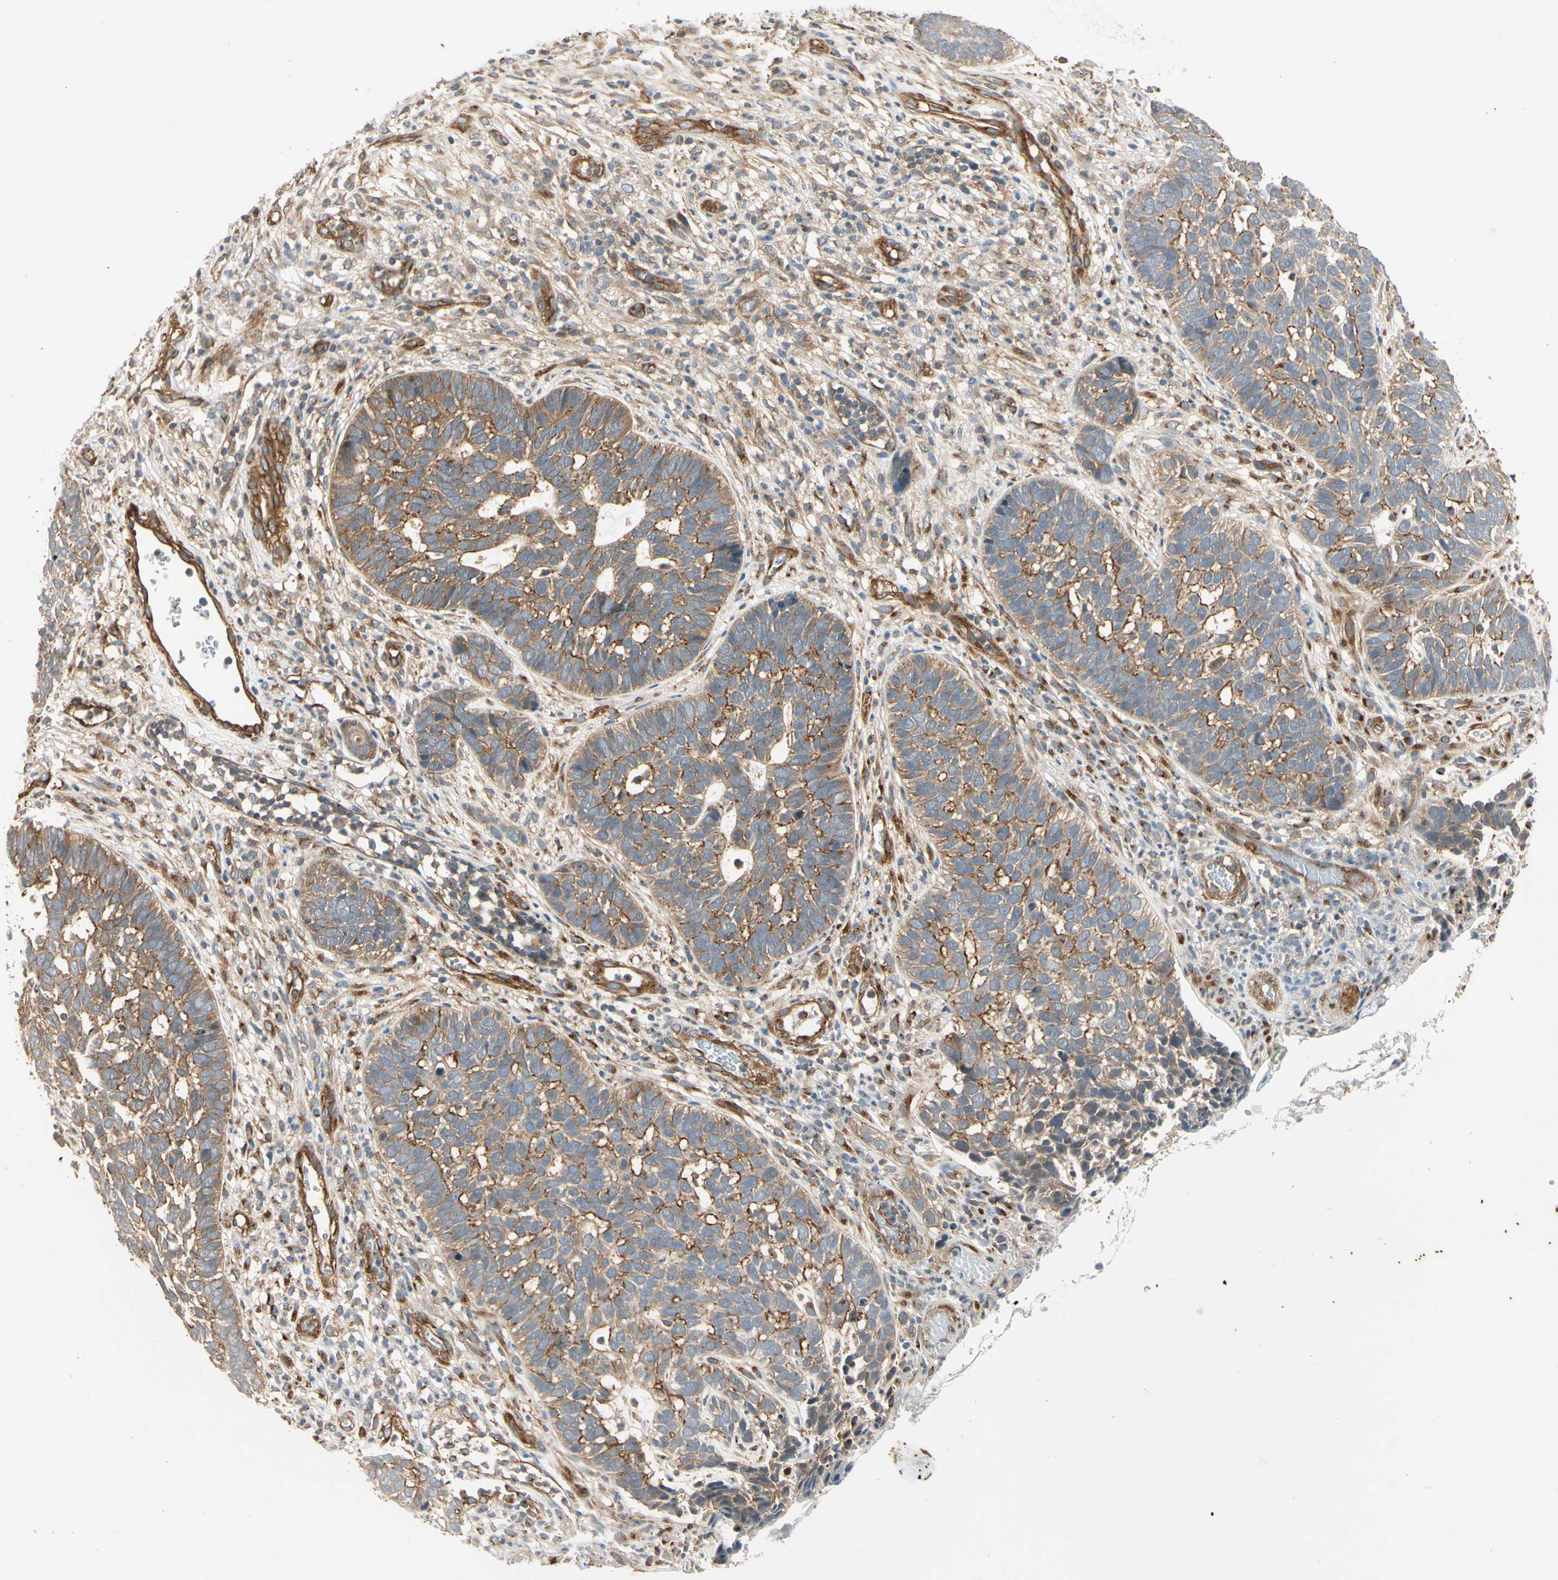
{"staining": {"intensity": "moderate", "quantity": "25%-75%", "location": "cytoplasmic/membranous"}, "tissue": "skin cancer", "cell_type": "Tumor cells", "image_type": "cancer", "snomed": [{"axis": "morphology", "description": "Basal cell carcinoma"}, {"axis": "topography", "description": "Skin"}], "caption": "DAB (3,3'-diaminobenzidine) immunohistochemical staining of human skin basal cell carcinoma exhibits moderate cytoplasmic/membranous protein expression in about 25%-75% of tumor cells.", "gene": "ROCK2", "patient": {"sex": "male", "age": 87}}